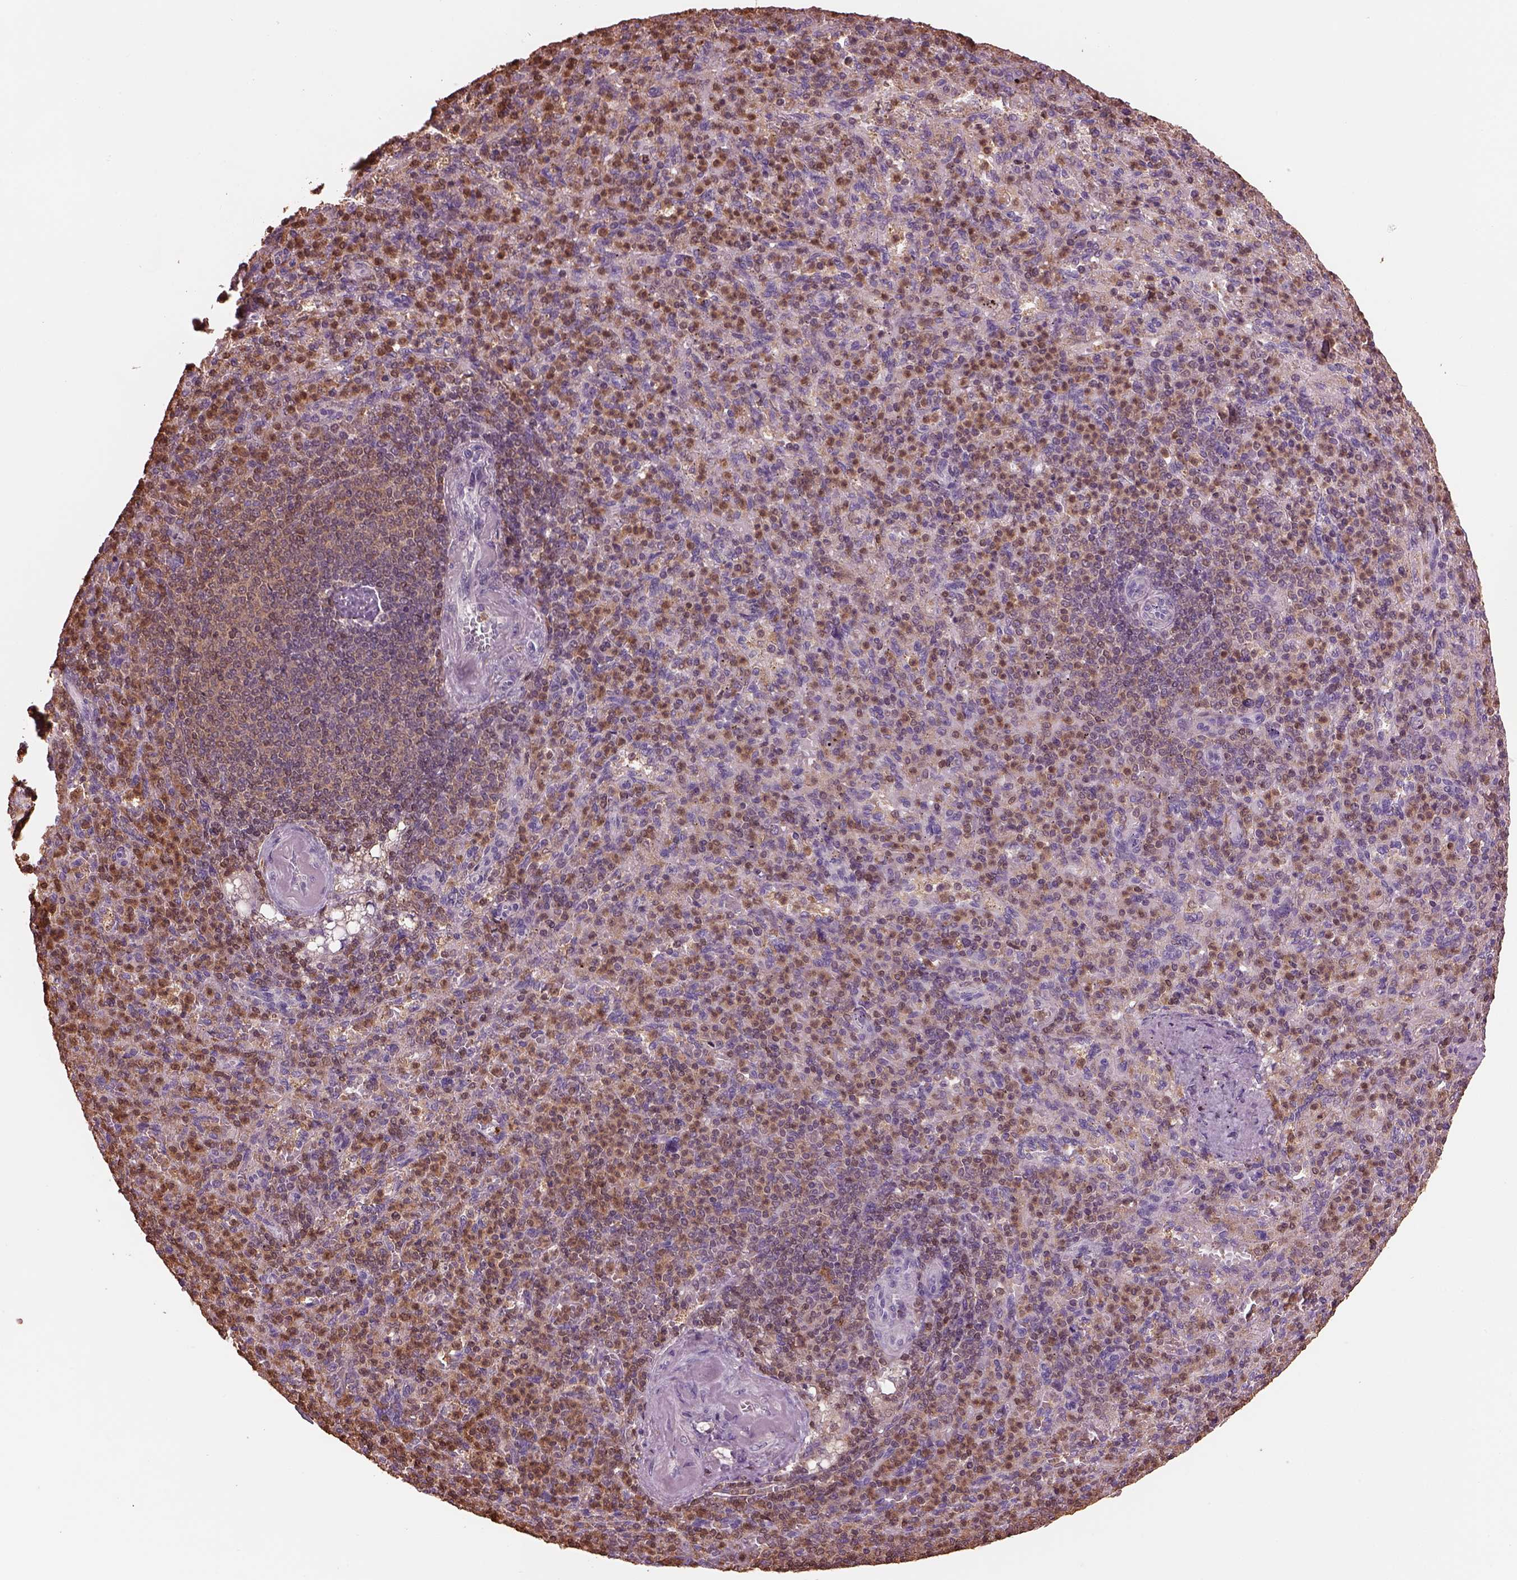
{"staining": {"intensity": "moderate", "quantity": ">75%", "location": "cytoplasmic/membranous,nuclear"}, "tissue": "spleen", "cell_type": "Cells in red pulp", "image_type": "normal", "snomed": [{"axis": "morphology", "description": "Normal tissue, NOS"}, {"axis": "topography", "description": "Spleen"}], "caption": "Immunohistochemistry (IHC) image of normal spleen: human spleen stained using immunohistochemistry (IHC) demonstrates medium levels of moderate protein expression localized specifically in the cytoplasmic/membranous,nuclear of cells in red pulp, appearing as a cytoplasmic/membranous,nuclear brown color.", "gene": "IL31RA", "patient": {"sex": "female", "age": 74}}